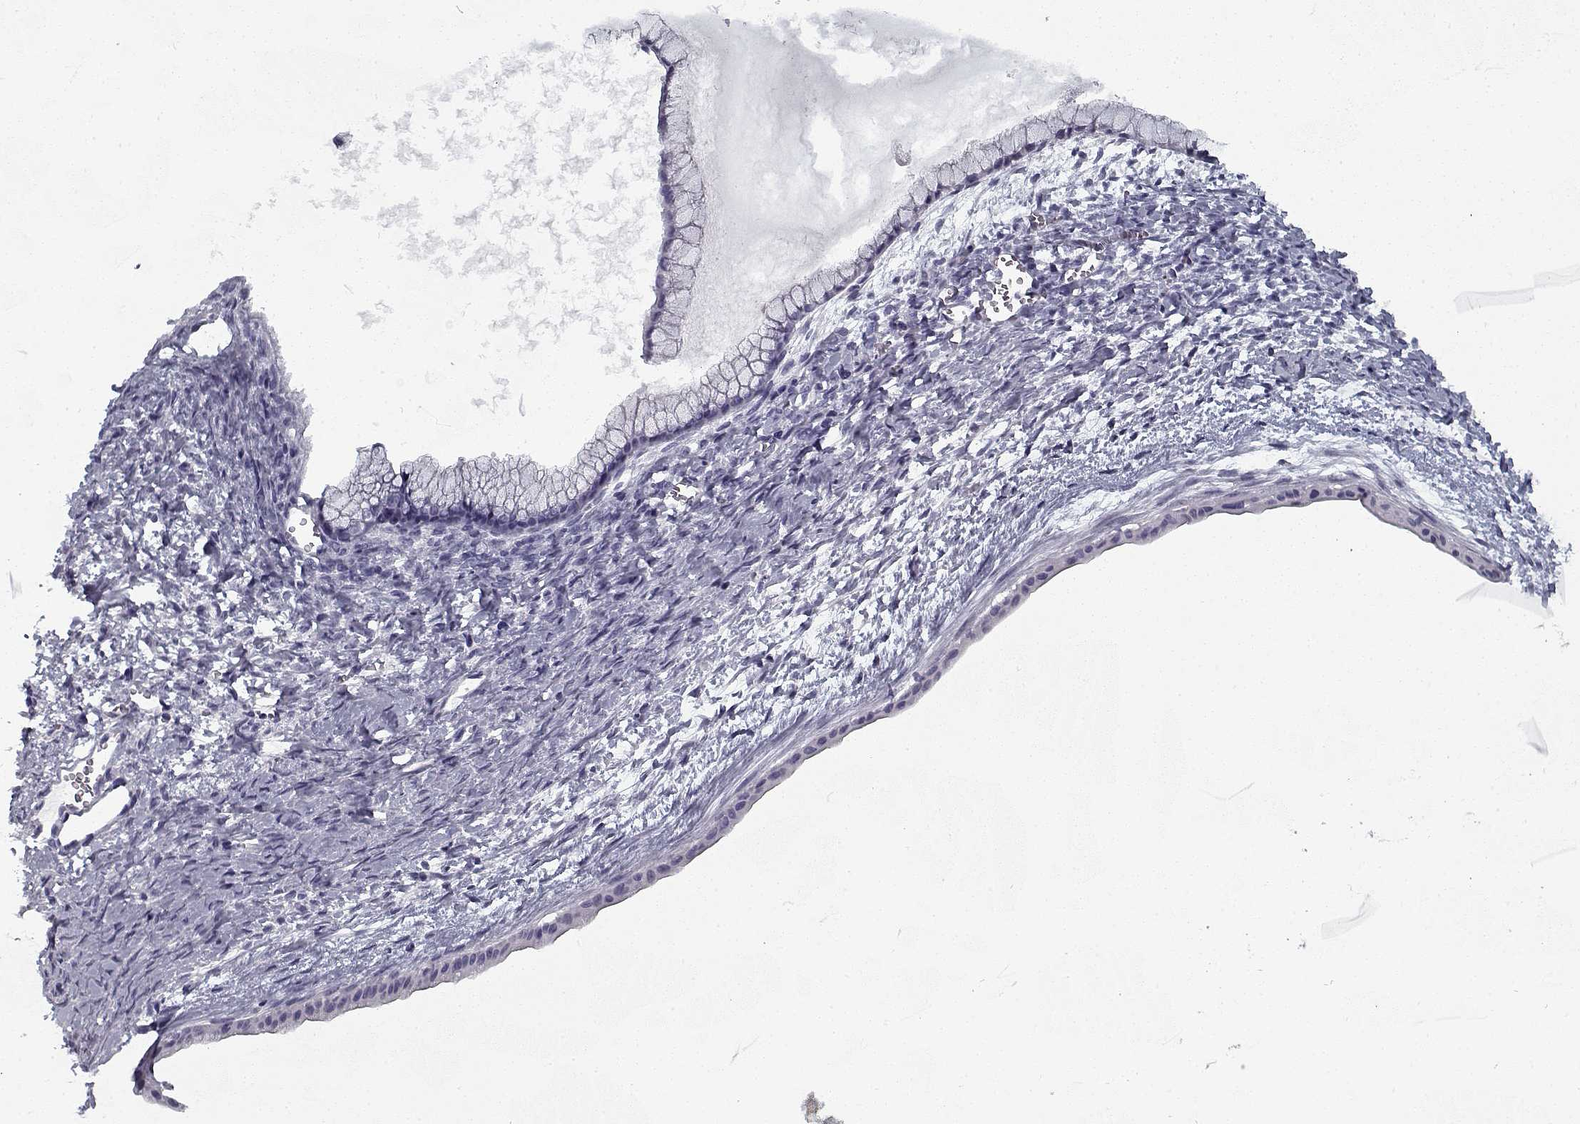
{"staining": {"intensity": "negative", "quantity": "none", "location": "none"}, "tissue": "ovarian cancer", "cell_type": "Tumor cells", "image_type": "cancer", "snomed": [{"axis": "morphology", "description": "Cystadenocarcinoma, mucinous, NOS"}, {"axis": "topography", "description": "Ovary"}], "caption": "Immunohistochemistry micrograph of human ovarian cancer (mucinous cystadenocarcinoma) stained for a protein (brown), which exhibits no staining in tumor cells. (Stains: DAB (3,3'-diaminobenzidine) immunohistochemistry with hematoxylin counter stain, Microscopy: brightfield microscopy at high magnification).", "gene": "RNF32", "patient": {"sex": "female", "age": 41}}